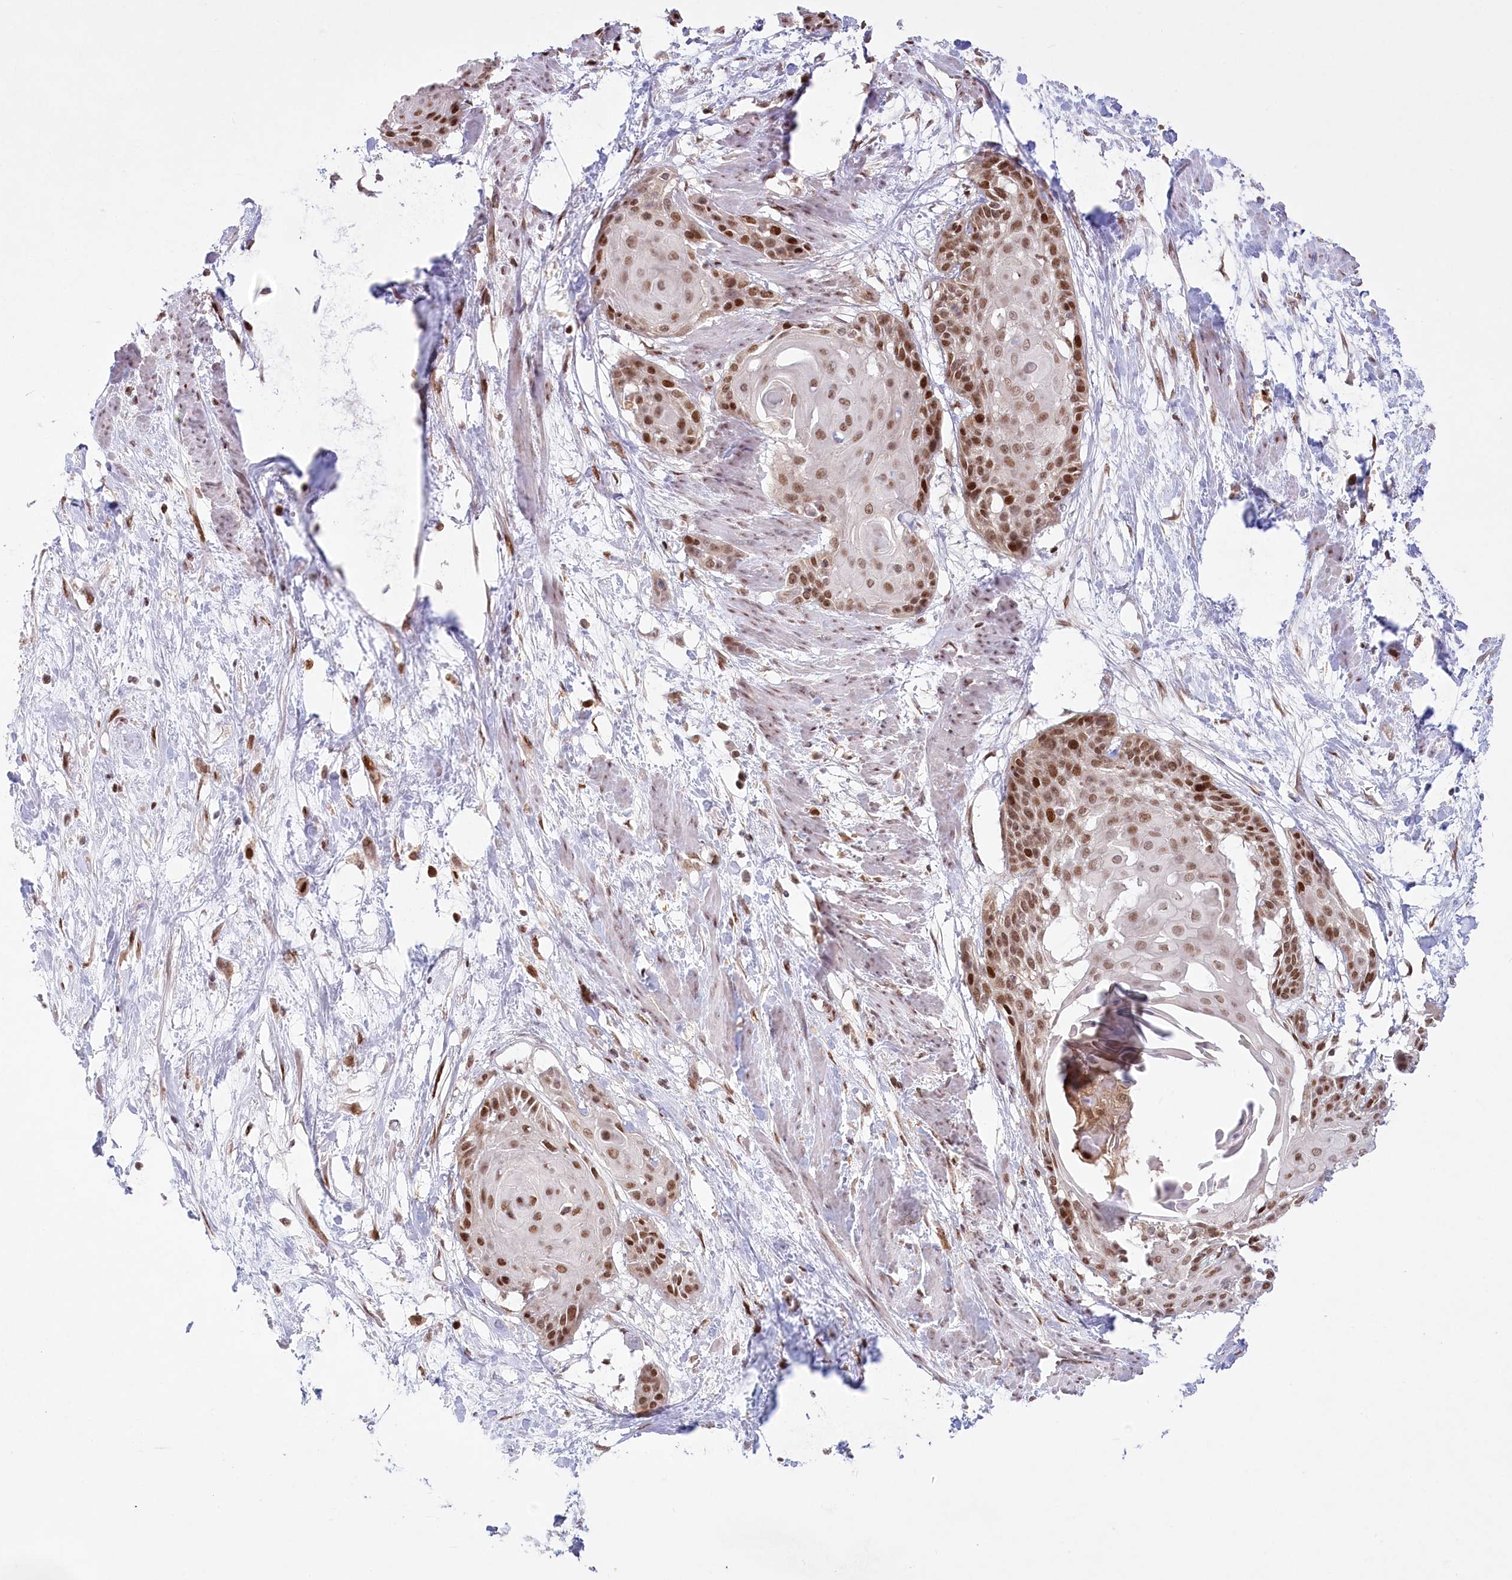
{"staining": {"intensity": "strong", "quantity": ">75%", "location": "nuclear"}, "tissue": "cervical cancer", "cell_type": "Tumor cells", "image_type": "cancer", "snomed": [{"axis": "morphology", "description": "Squamous cell carcinoma, NOS"}, {"axis": "topography", "description": "Cervix"}], "caption": "This is an image of immunohistochemistry (IHC) staining of cervical cancer, which shows strong staining in the nuclear of tumor cells.", "gene": "PYURF", "patient": {"sex": "female", "age": 57}}